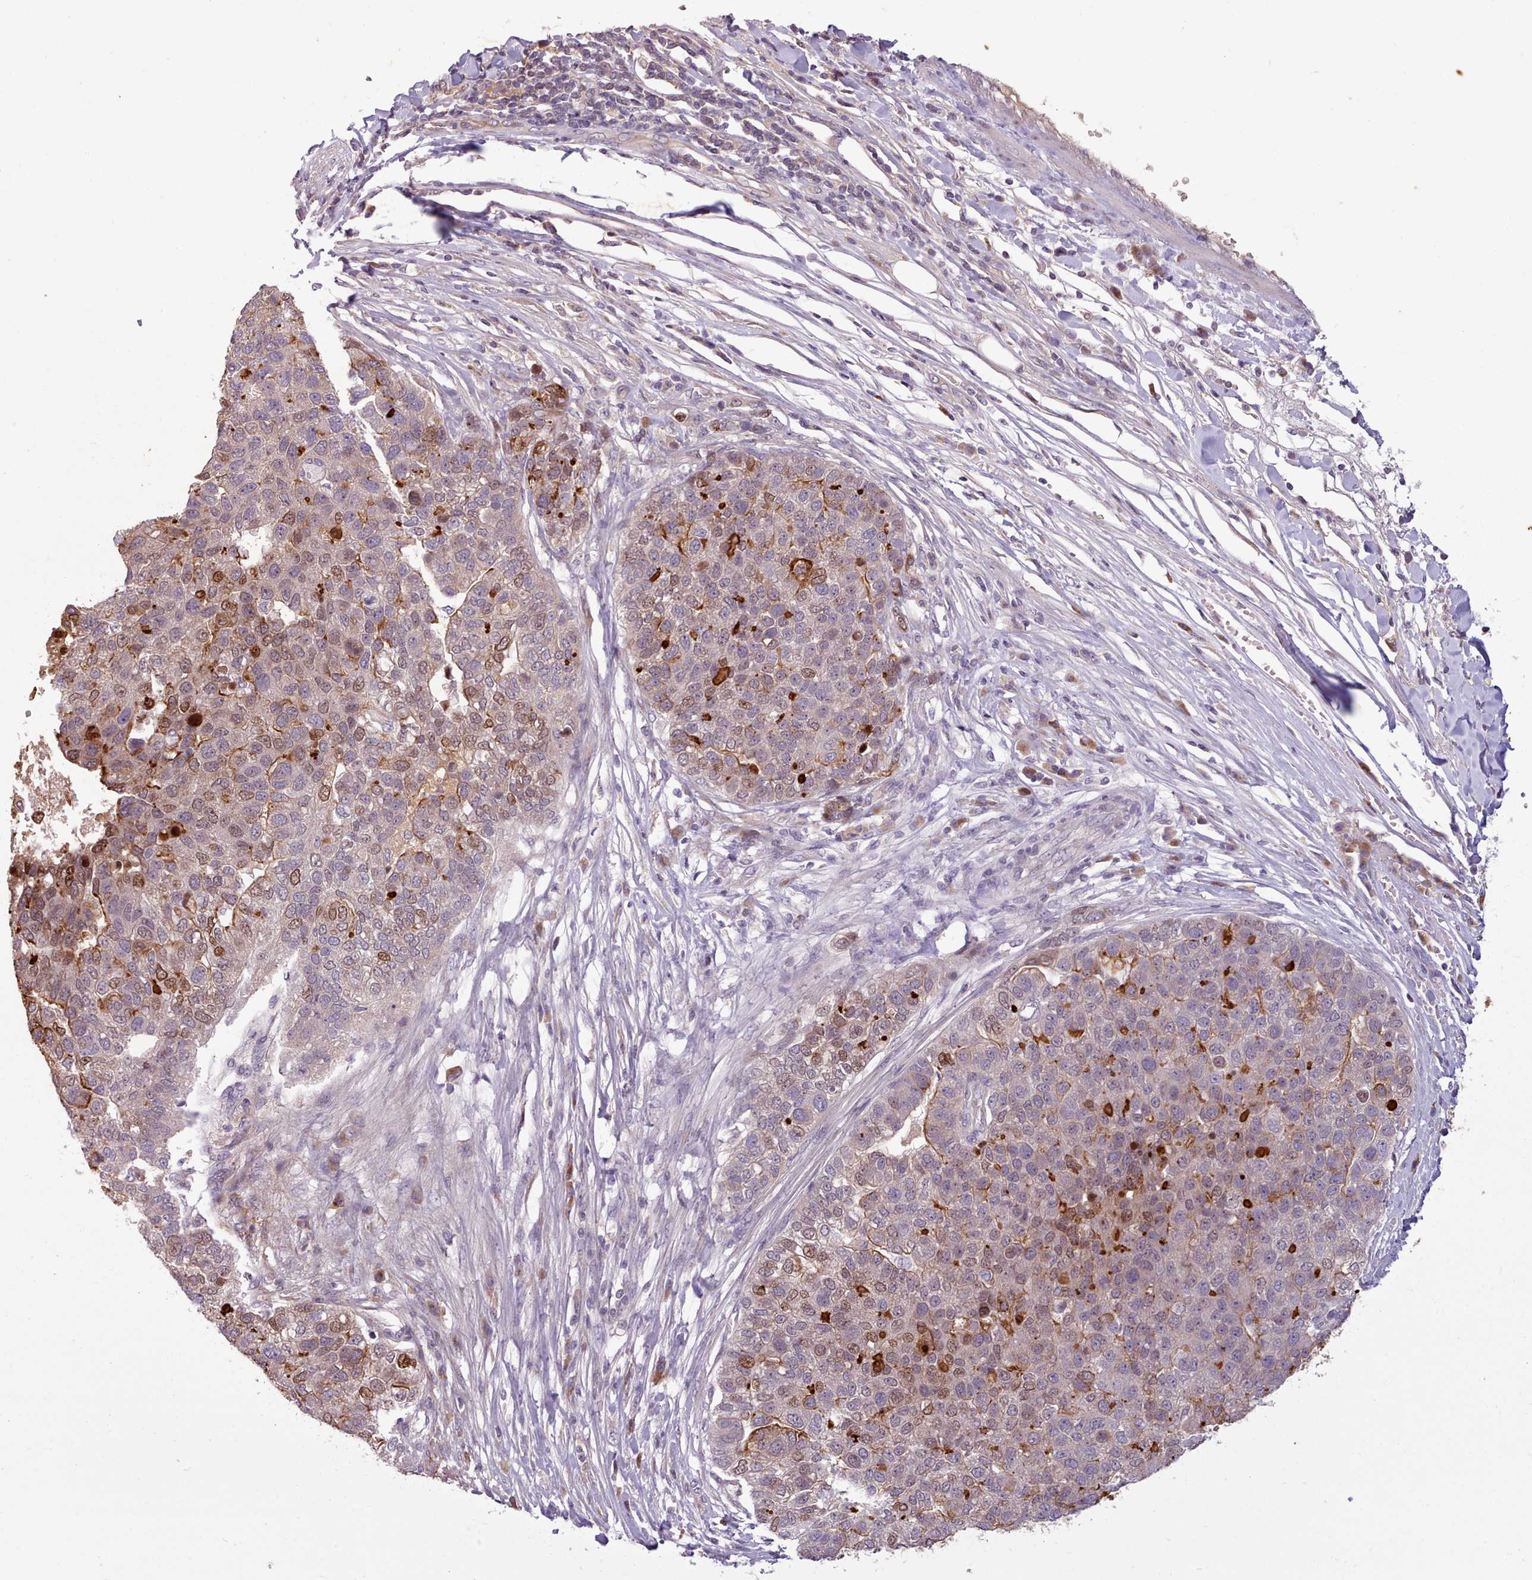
{"staining": {"intensity": "moderate", "quantity": "<25%", "location": "cytoplasmic/membranous,nuclear"}, "tissue": "pancreatic cancer", "cell_type": "Tumor cells", "image_type": "cancer", "snomed": [{"axis": "morphology", "description": "Adenocarcinoma, NOS"}, {"axis": "topography", "description": "Pancreas"}], "caption": "Adenocarcinoma (pancreatic) tissue exhibits moderate cytoplasmic/membranous and nuclear positivity in approximately <25% of tumor cells, visualized by immunohistochemistry. The protein is stained brown, and the nuclei are stained in blue (DAB IHC with brightfield microscopy, high magnification).", "gene": "NMRK1", "patient": {"sex": "female", "age": 61}}